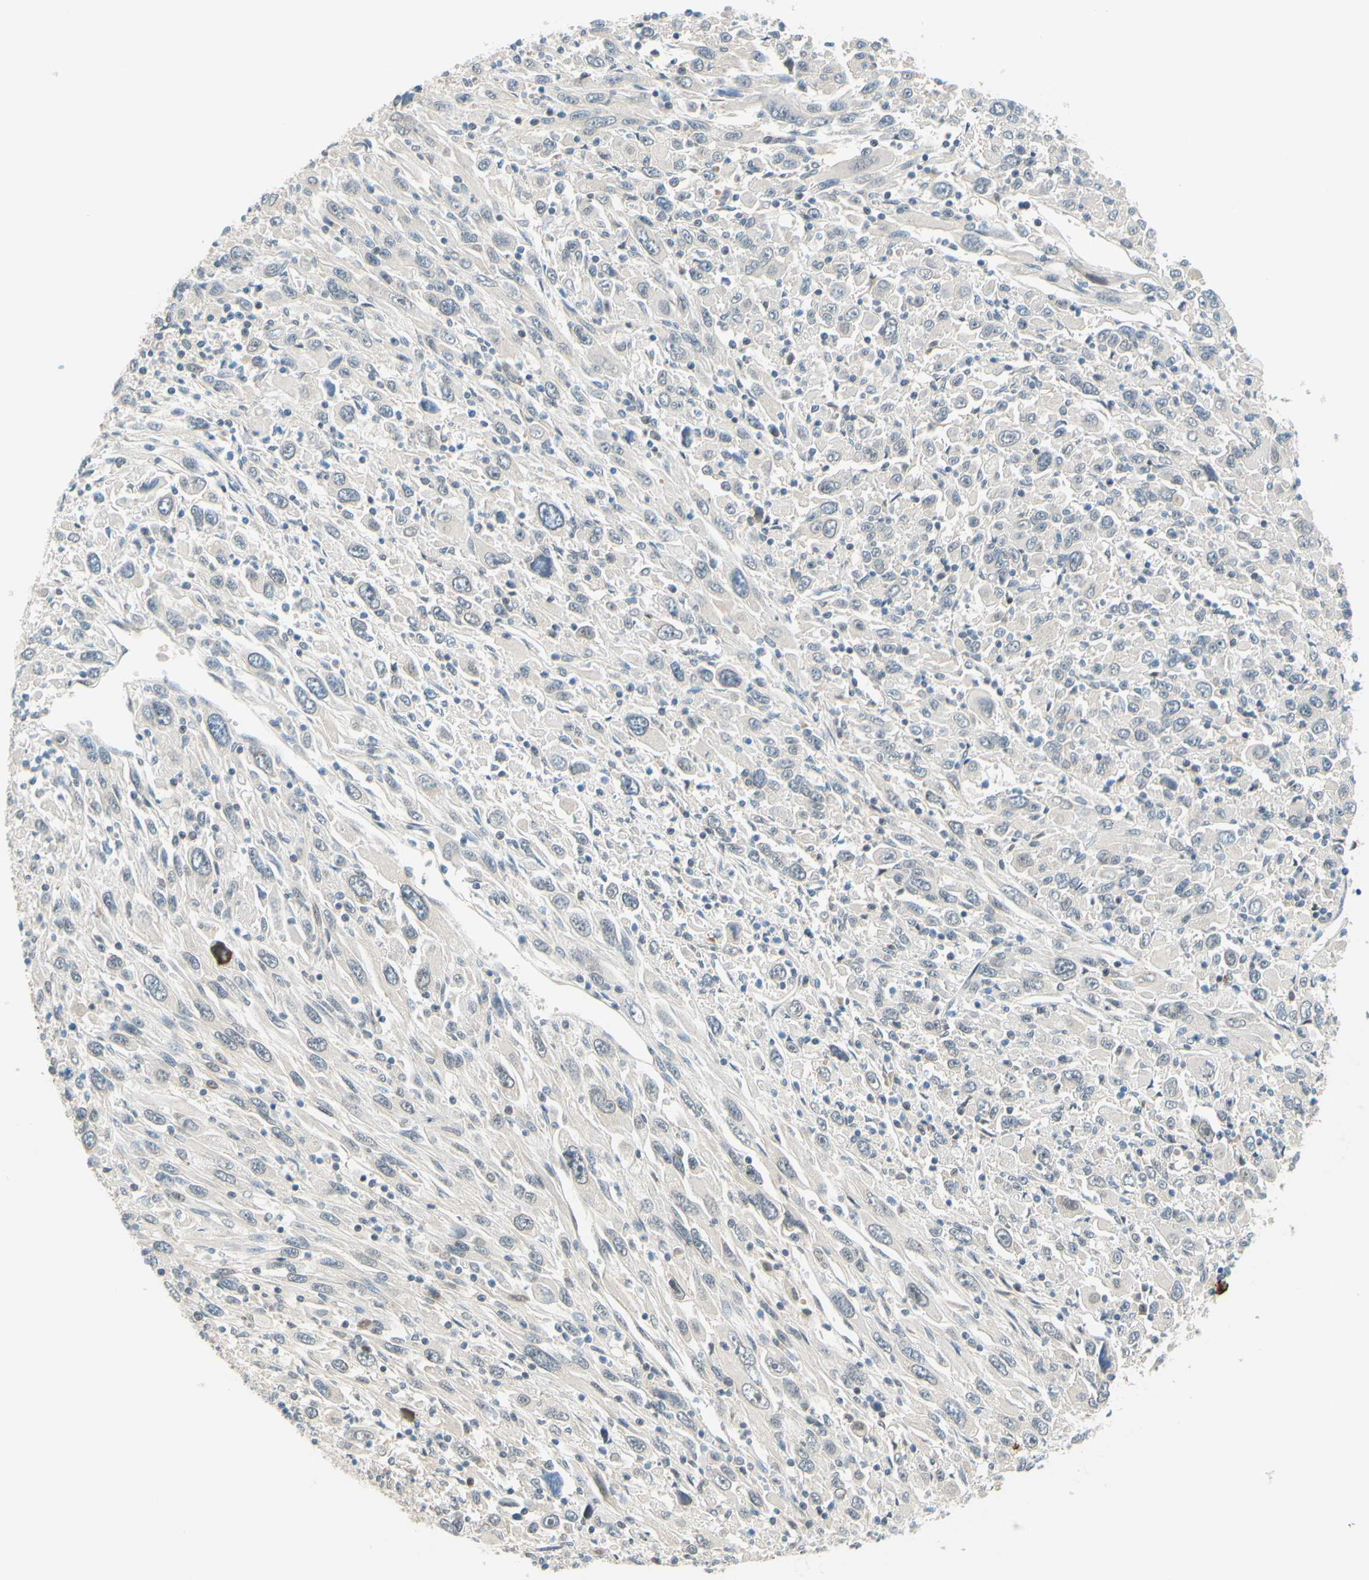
{"staining": {"intensity": "negative", "quantity": "none", "location": "none"}, "tissue": "melanoma", "cell_type": "Tumor cells", "image_type": "cancer", "snomed": [{"axis": "morphology", "description": "Malignant melanoma, Metastatic site"}, {"axis": "topography", "description": "Skin"}], "caption": "IHC of malignant melanoma (metastatic site) reveals no positivity in tumor cells.", "gene": "C2CD2L", "patient": {"sex": "female", "age": 56}}